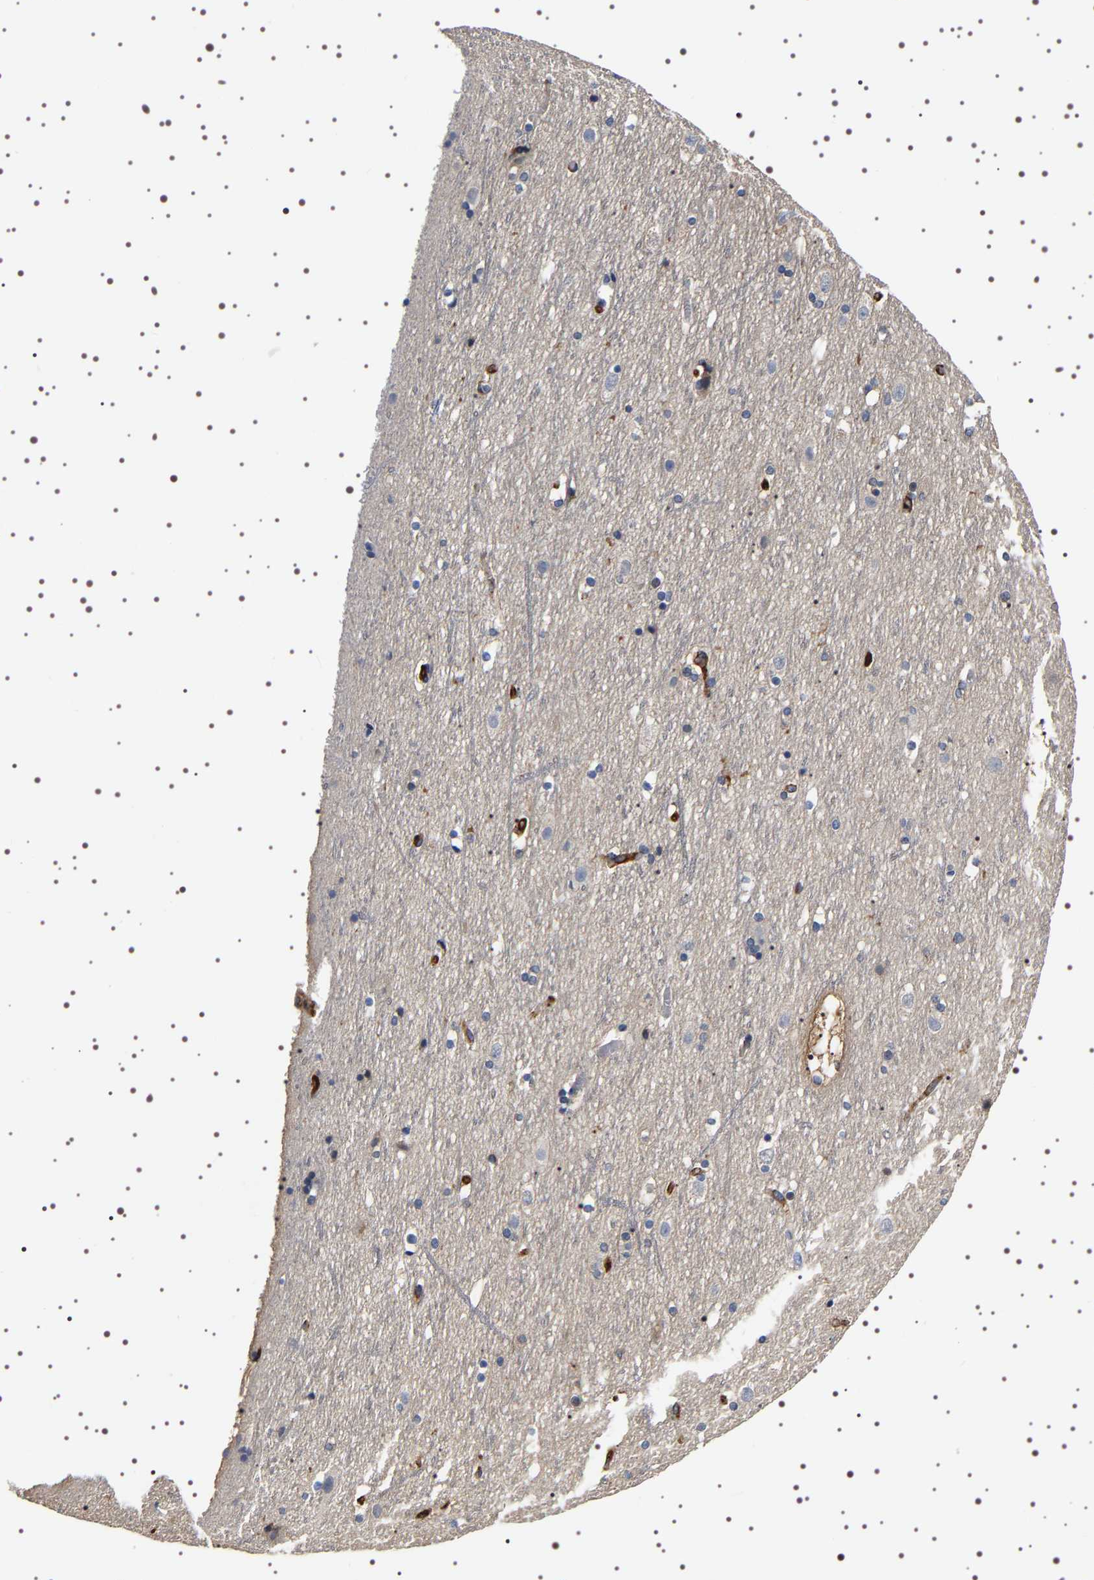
{"staining": {"intensity": "strong", "quantity": ">75%", "location": "cytoplasmic/membranous"}, "tissue": "cerebral cortex", "cell_type": "Endothelial cells", "image_type": "normal", "snomed": [{"axis": "morphology", "description": "Normal tissue, NOS"}, {"axis": "topography", "description": "Cerebral cortex"}], "caption": "Immunohistochemical staining of normal human cerebral cortex displays >75% levels of strong cytoplasmic/membranous protein staining in about >75% of endothelial cells.", "gene": "ALPL", "patient": {"sex": "male", "age": 45}}